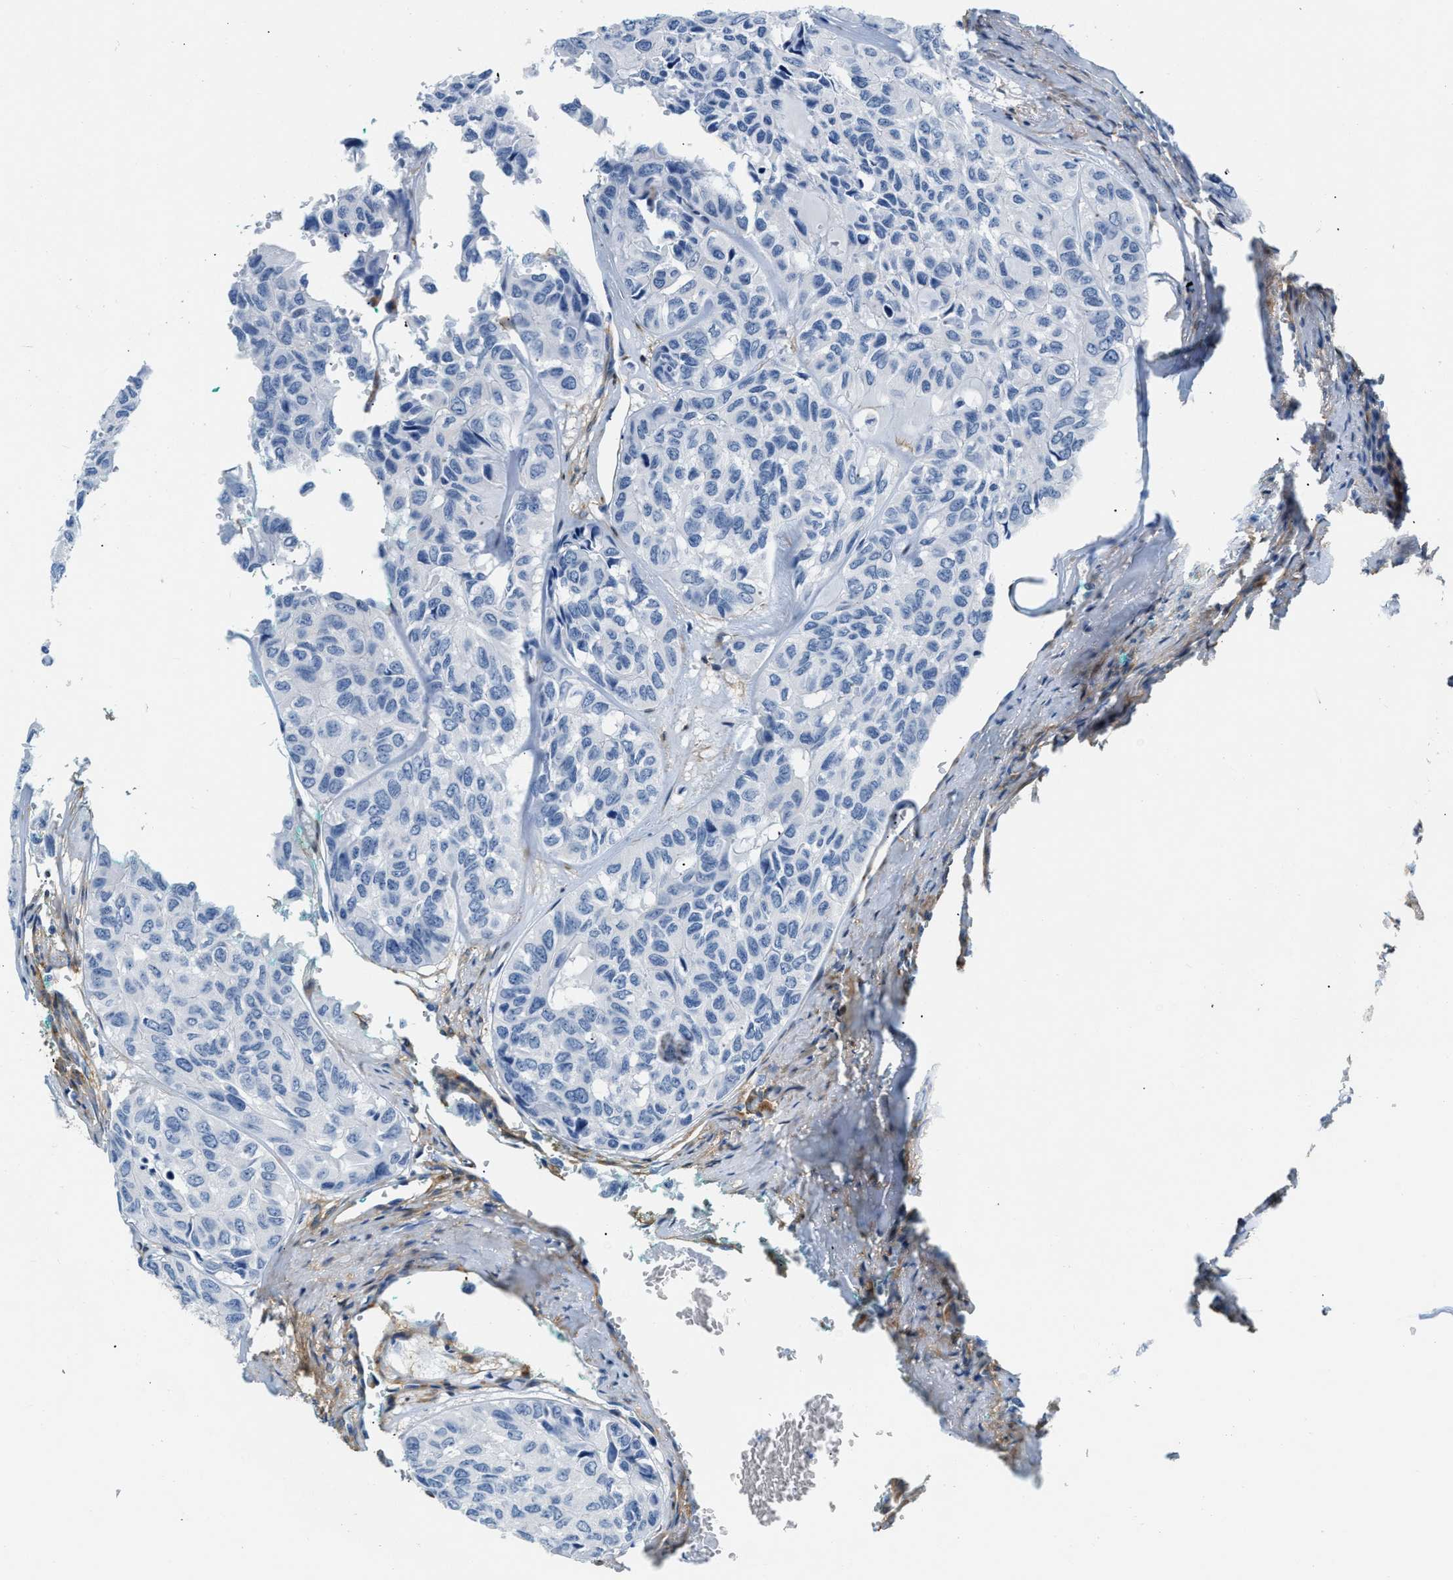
{"staining": {"intensity": "negative", "quantity": "none", "location": "none"}, "tissue": "head and neck cancer", "cell_type": "Tumor cells", "image_type": "cancer", "snomed": [{"axis": "morphology", "description": "Adenocarcinoma, NOS"}, {"axis": "topography", "description": "Salivary gland, NOS"}, {"axis": "topography", "description": "Head-Neck"}], "caption": "Immunohistochemistry micrograph of neoplastic tissue: head and neck cancer stained with DAB reveals no significant protein staining in tumor cells.", "gene": "PDGFRB", "patient": {"sex": "female", "age": 76}}